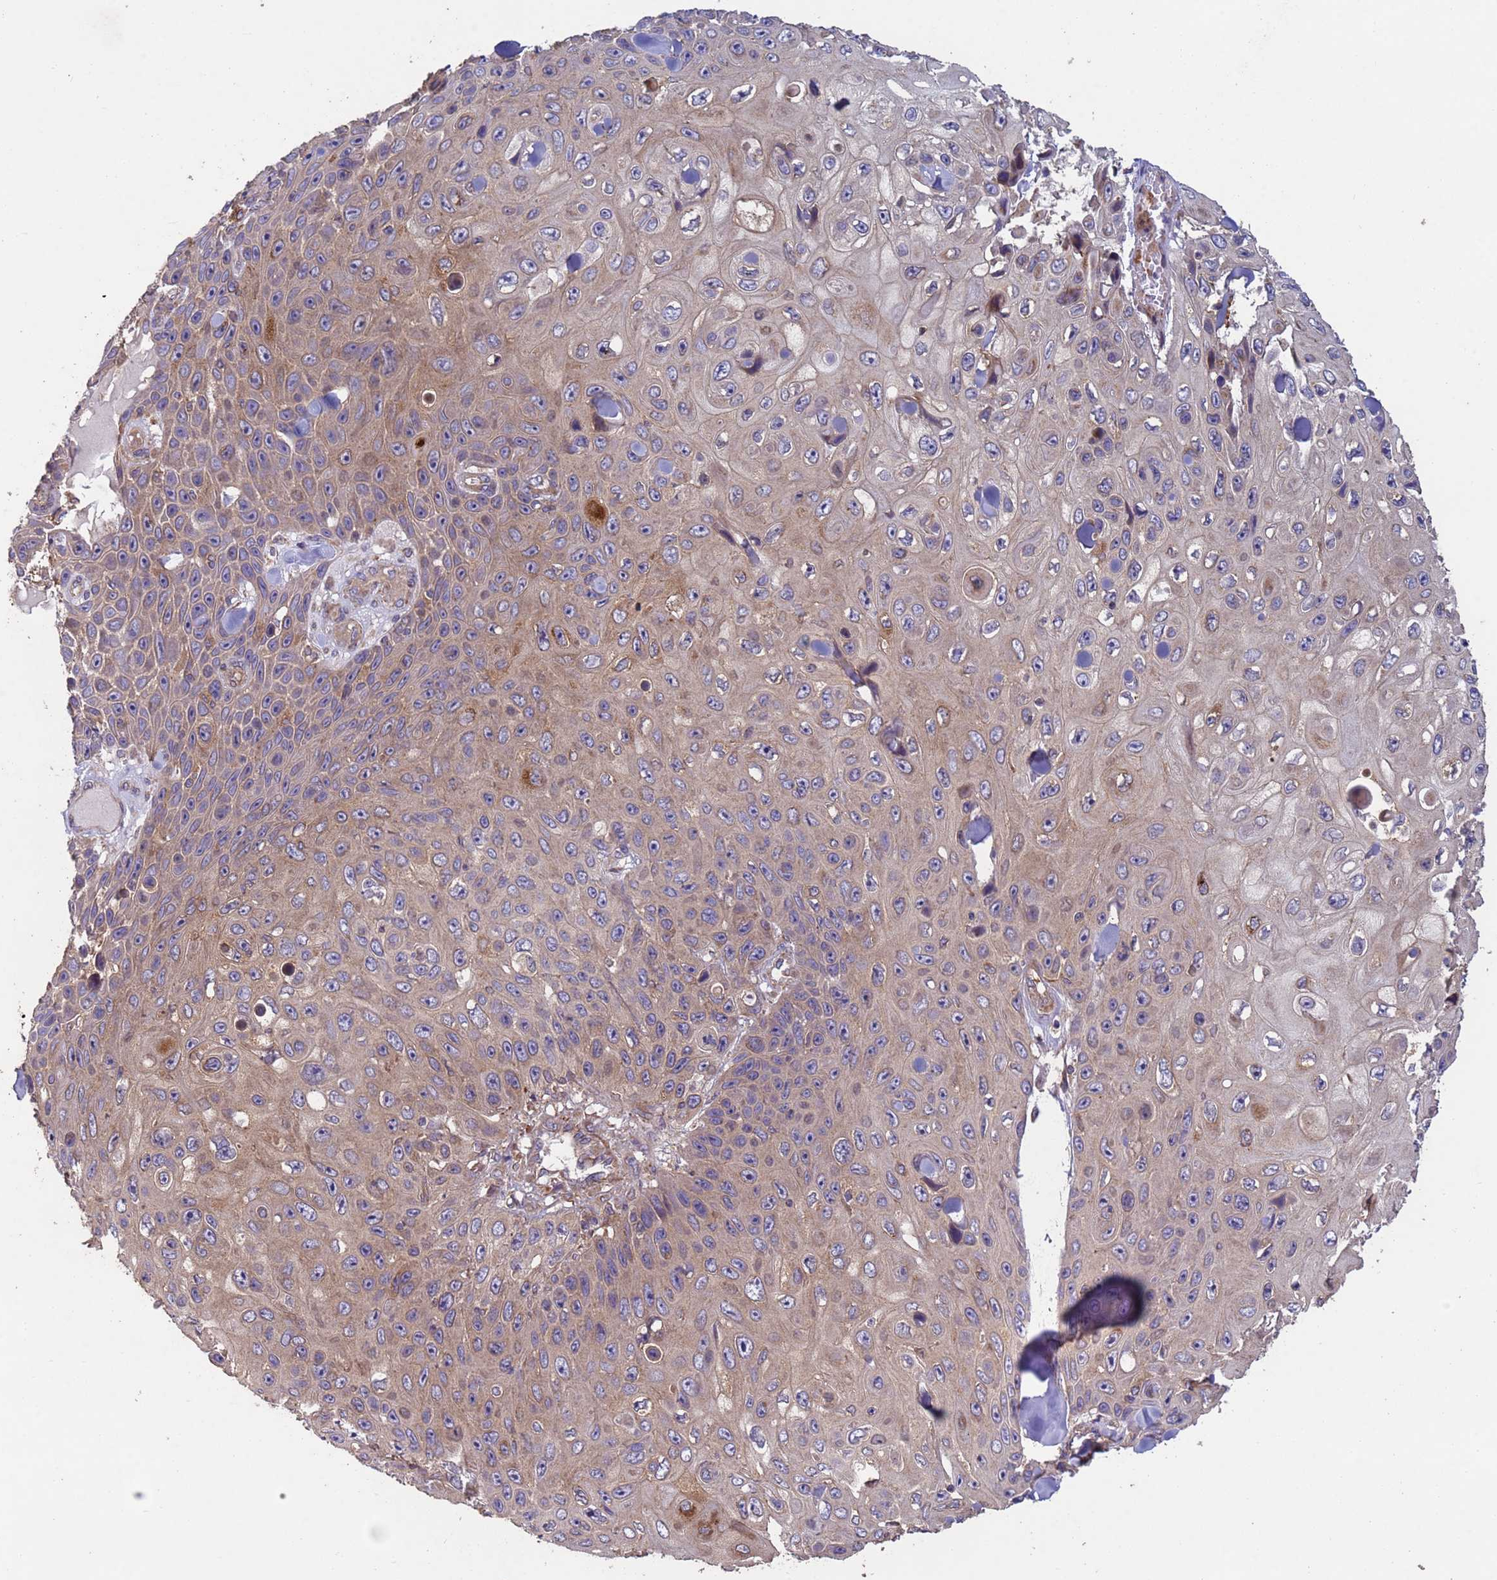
{"staining": {"intensity": "weak", "quantity": ">75%", "location": "cytoplasmic/membranous"}, "tissue": "skin cancer", "cell_type": "Tumor cells", "image_type": "cancer", "snomed": [{"axis": "morphology", "description": "Squamous cell carcinoma, NOS"}, {"axis": "topography", "description": "Skin"}], "caption": "DAB immunohistochemical staining of squamous cell carcinoma (skin) shows weak cytoplasmic/membranous protein expression in approximately >75% of tumor cells. (Stains: DAB in brown, nuclei in blue, Microscopy: brightfield microscopy at high magnification).", "gene": "RAB10", "patient": {"sex": "male", "age": 82}}